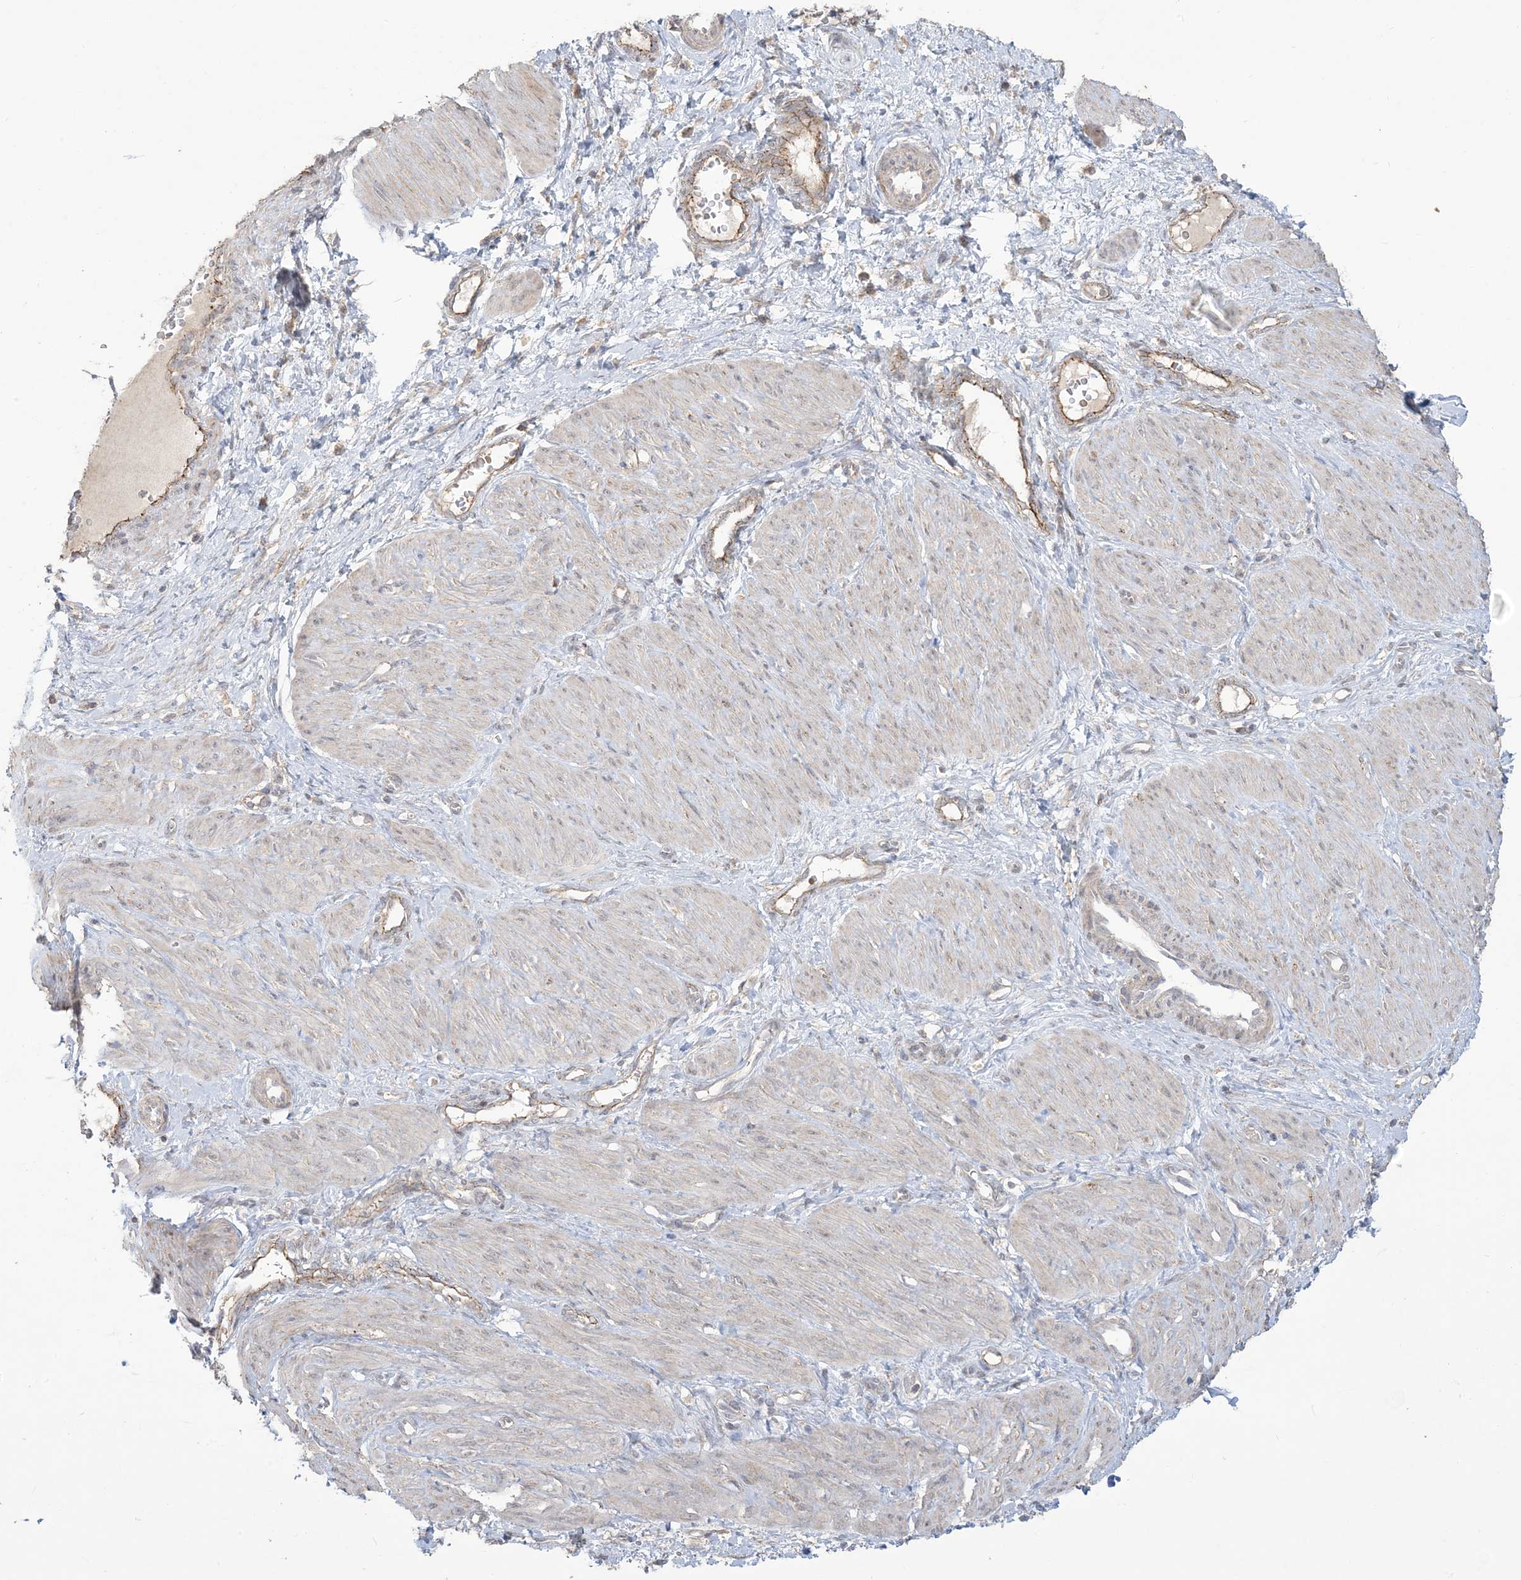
{"staining": {"intensity": "weak", "quantity": "25%-75%", "location": "cytoplasmic/membranous"}, "tissue": "smooth muscle", "cell_type": "Smooth muscle cells", "image_type": "normal", "snomed": [{"axis": "morphology", "description": "Normal tissue, NOS"}, {"axis": "topography", "description": "Endometrium"}], "caption": "Immunohistochemical staining of normal smooth muscle displays 25%-75% levels of weak cytoplasmic/membranous protein staining in about 25%-75% of smooth muscle cells. (DAB (3,3'-diaminobenzidine) IHC with brightfield microscopy, high magnification).", "gene": "KLHL18", "patient": {"sex": "female", "age": 33}}